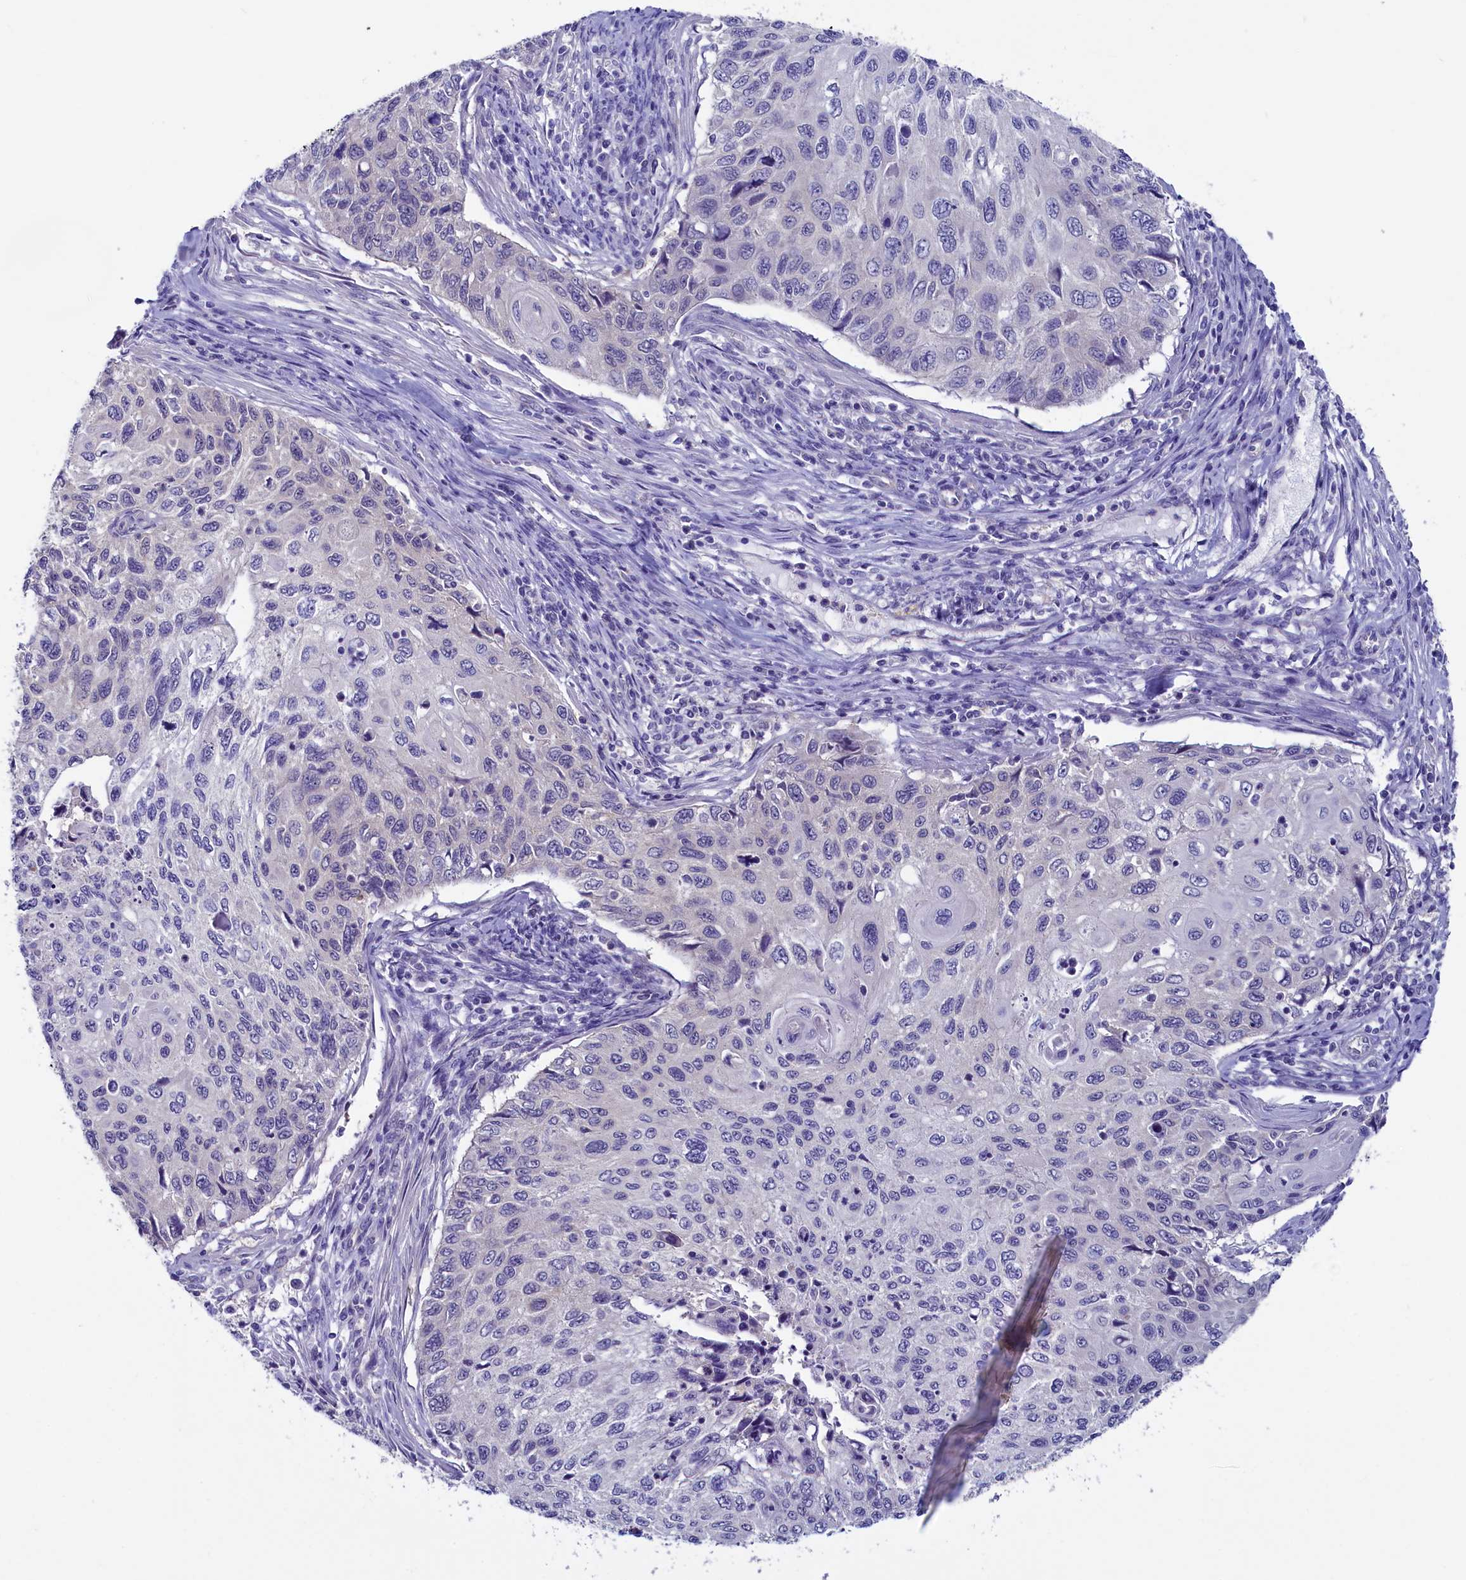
{"staining": {"intensity": "negative", "quantity": "none", "location": "none"}, "tissue": "cervical cancer", "cell_type": "Tumor cells", "image_type": "cancer", "snomed": [{"axis": "morphology", "description": "Squamous cell carcinoma, NOS"}, {"axis": "topography", "description": "Cervix"}], "caption": "Immunohistochemistry (IHC) of human cervical squamous cell carcinoma demonstrates no expression in tumor cells.", "gene": "CIAPIN1", "patient": {"sex": "female", "age": 70}}